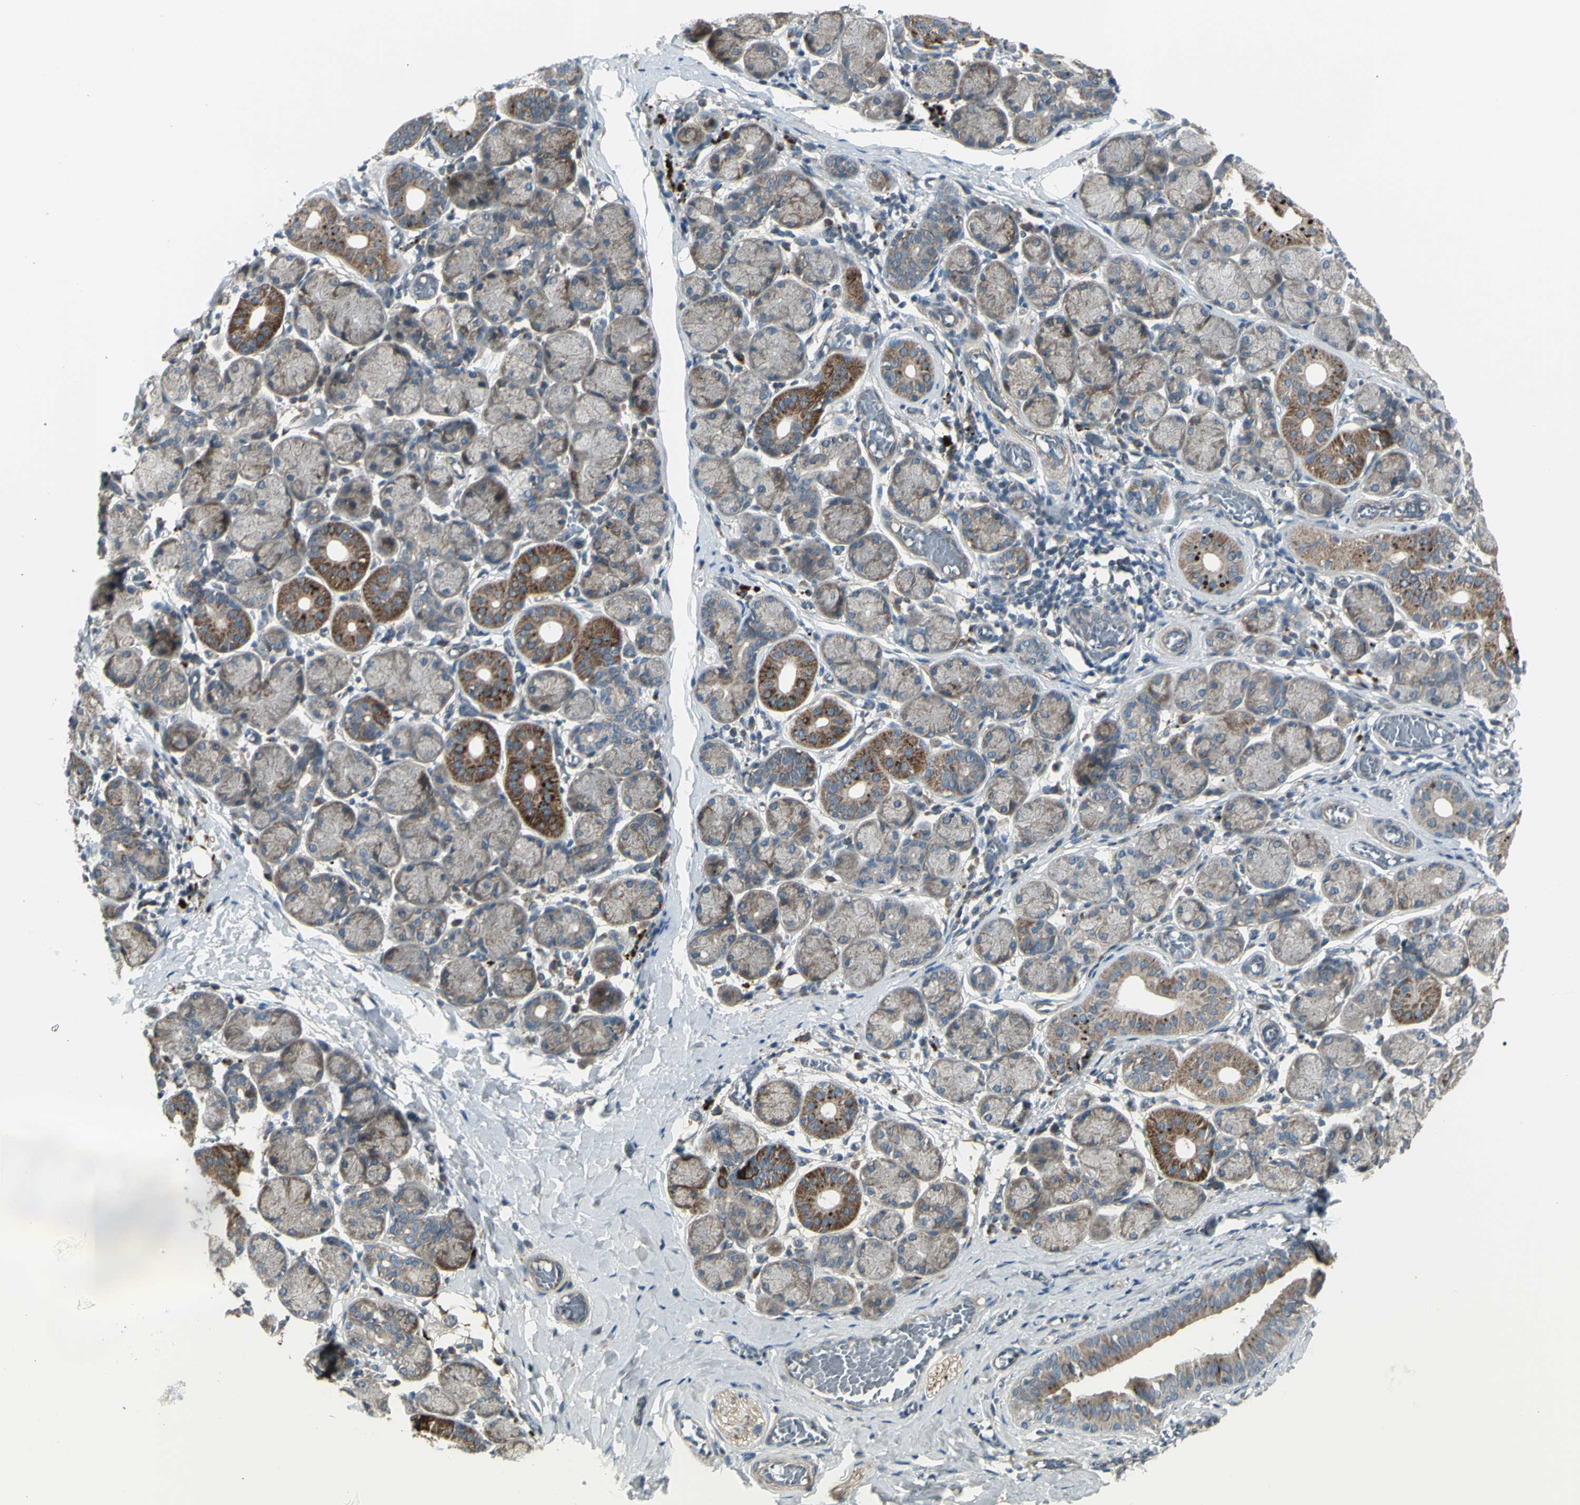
{"staining": {"intensity": "strong", "quantity": "25%-75%", "location": "cytoplasmic/membranous"}, "tissue": "salivary gland", "cell_type": "Glandular cells", "image_type": "normal", "snomed": [{"axis": "morphology", "description": "Normal tissue, NOS"}, {"axis": "topography", "description": "Salivary gland"}], "caption": "The micrograph shows immunohistochemical staining of benign salivary gland. There is strong cytoplasmic/membranous staining is seen in about 25%-75% of glandular cells.", "gene": "OSTM1", "patient": {"sex": "female", "age": 24}}